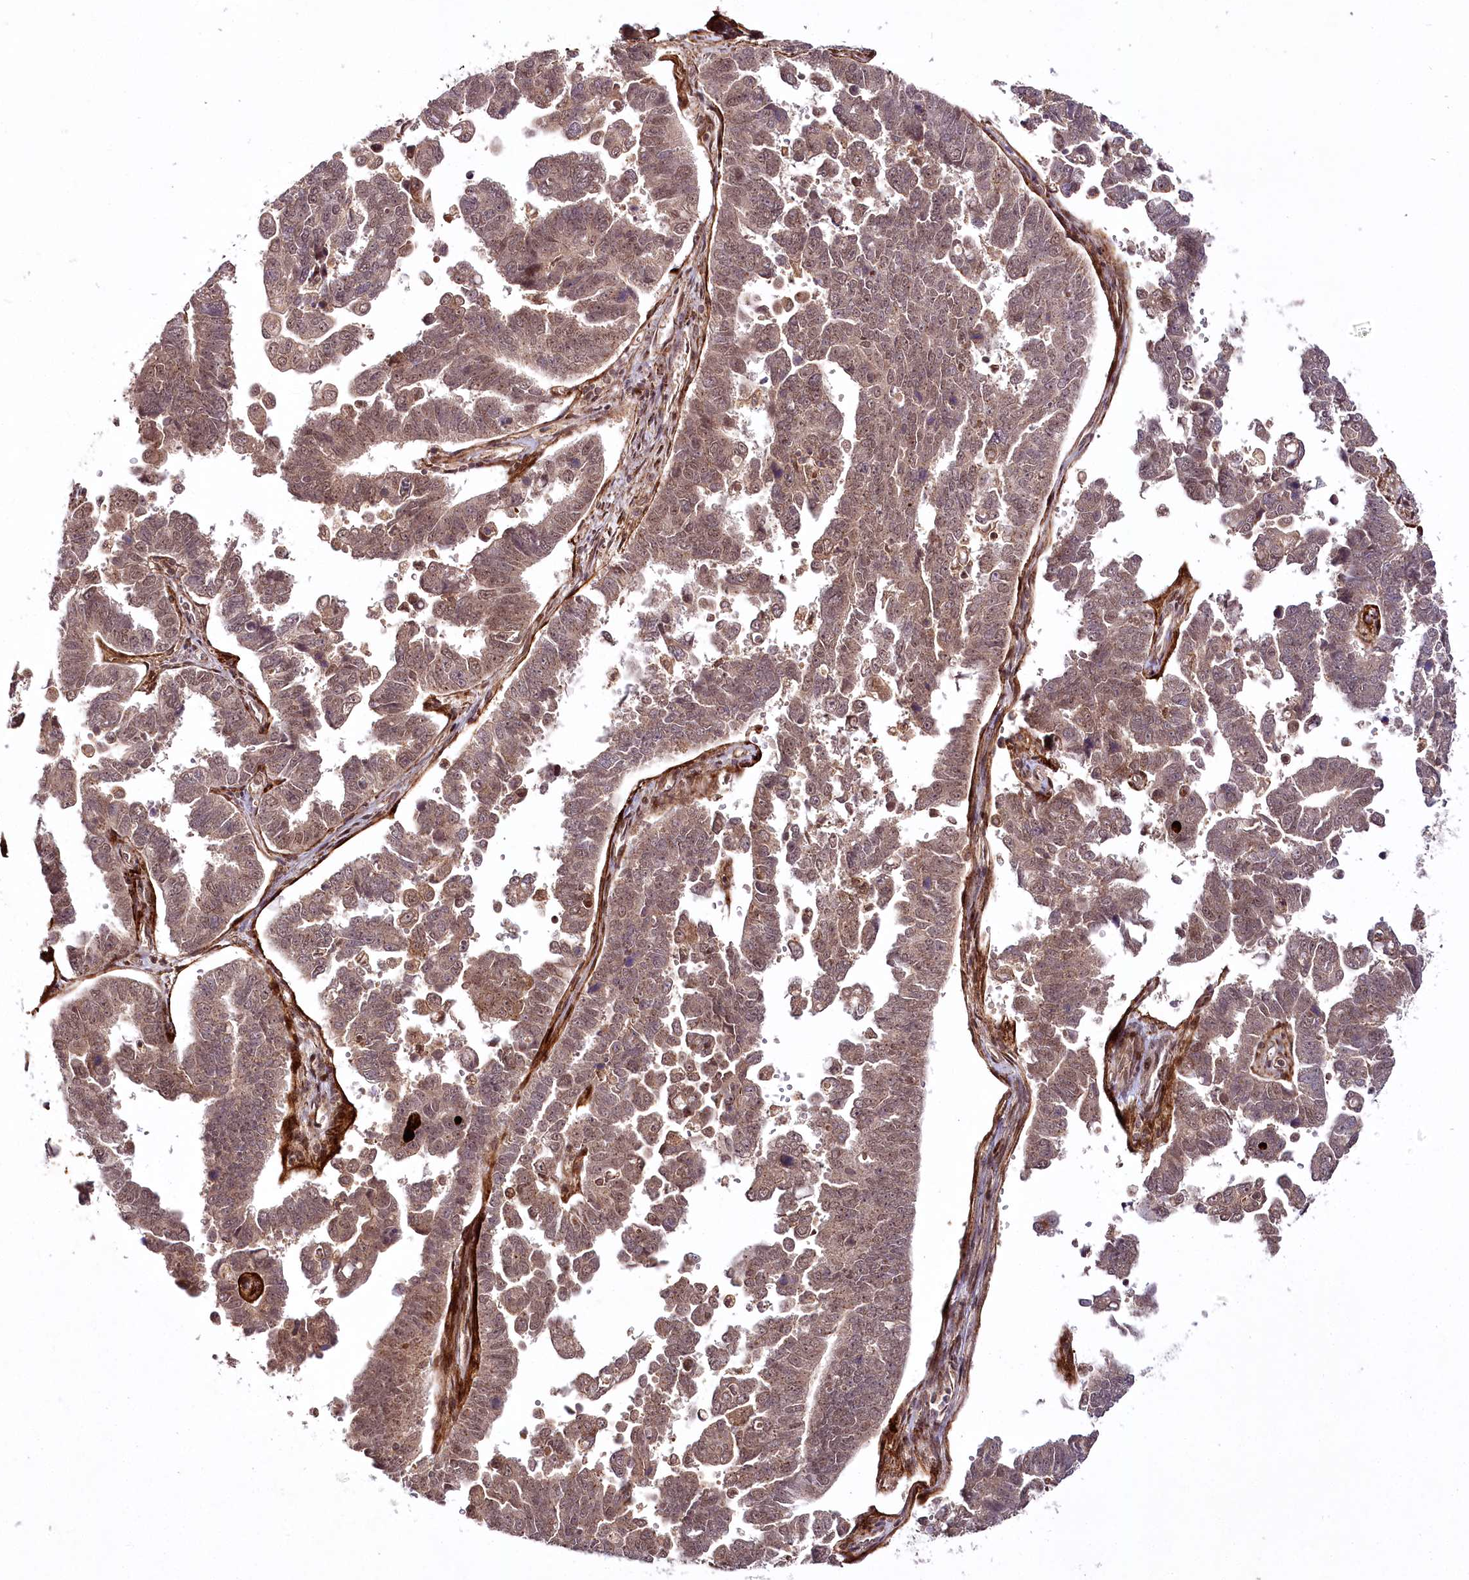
{"staining": {"intensity": "moderate", "quantity": ">75%", "location": "cytoplasmic/membranous,nuclear"}, "tissue": "endometrial cancer", "cell_type": "Tumor cells", "image_type": "cancer", "snomed": [{"axis": "morphology", "description": "Adenocarcinoma, NOS"}, {"axis": "topography", "description": "Endometrium"}], "caption": "Immunohistochemistry (IHC) photomicrograph of human endometrial cancer stained for a protein (brown), which exhibits medium levels of moderate cytoplasmic/membranous and nuclear staining in about >75% of tumor cells.", "gene": "COPG1", "patient": {"sex": "female", "age": 75}}